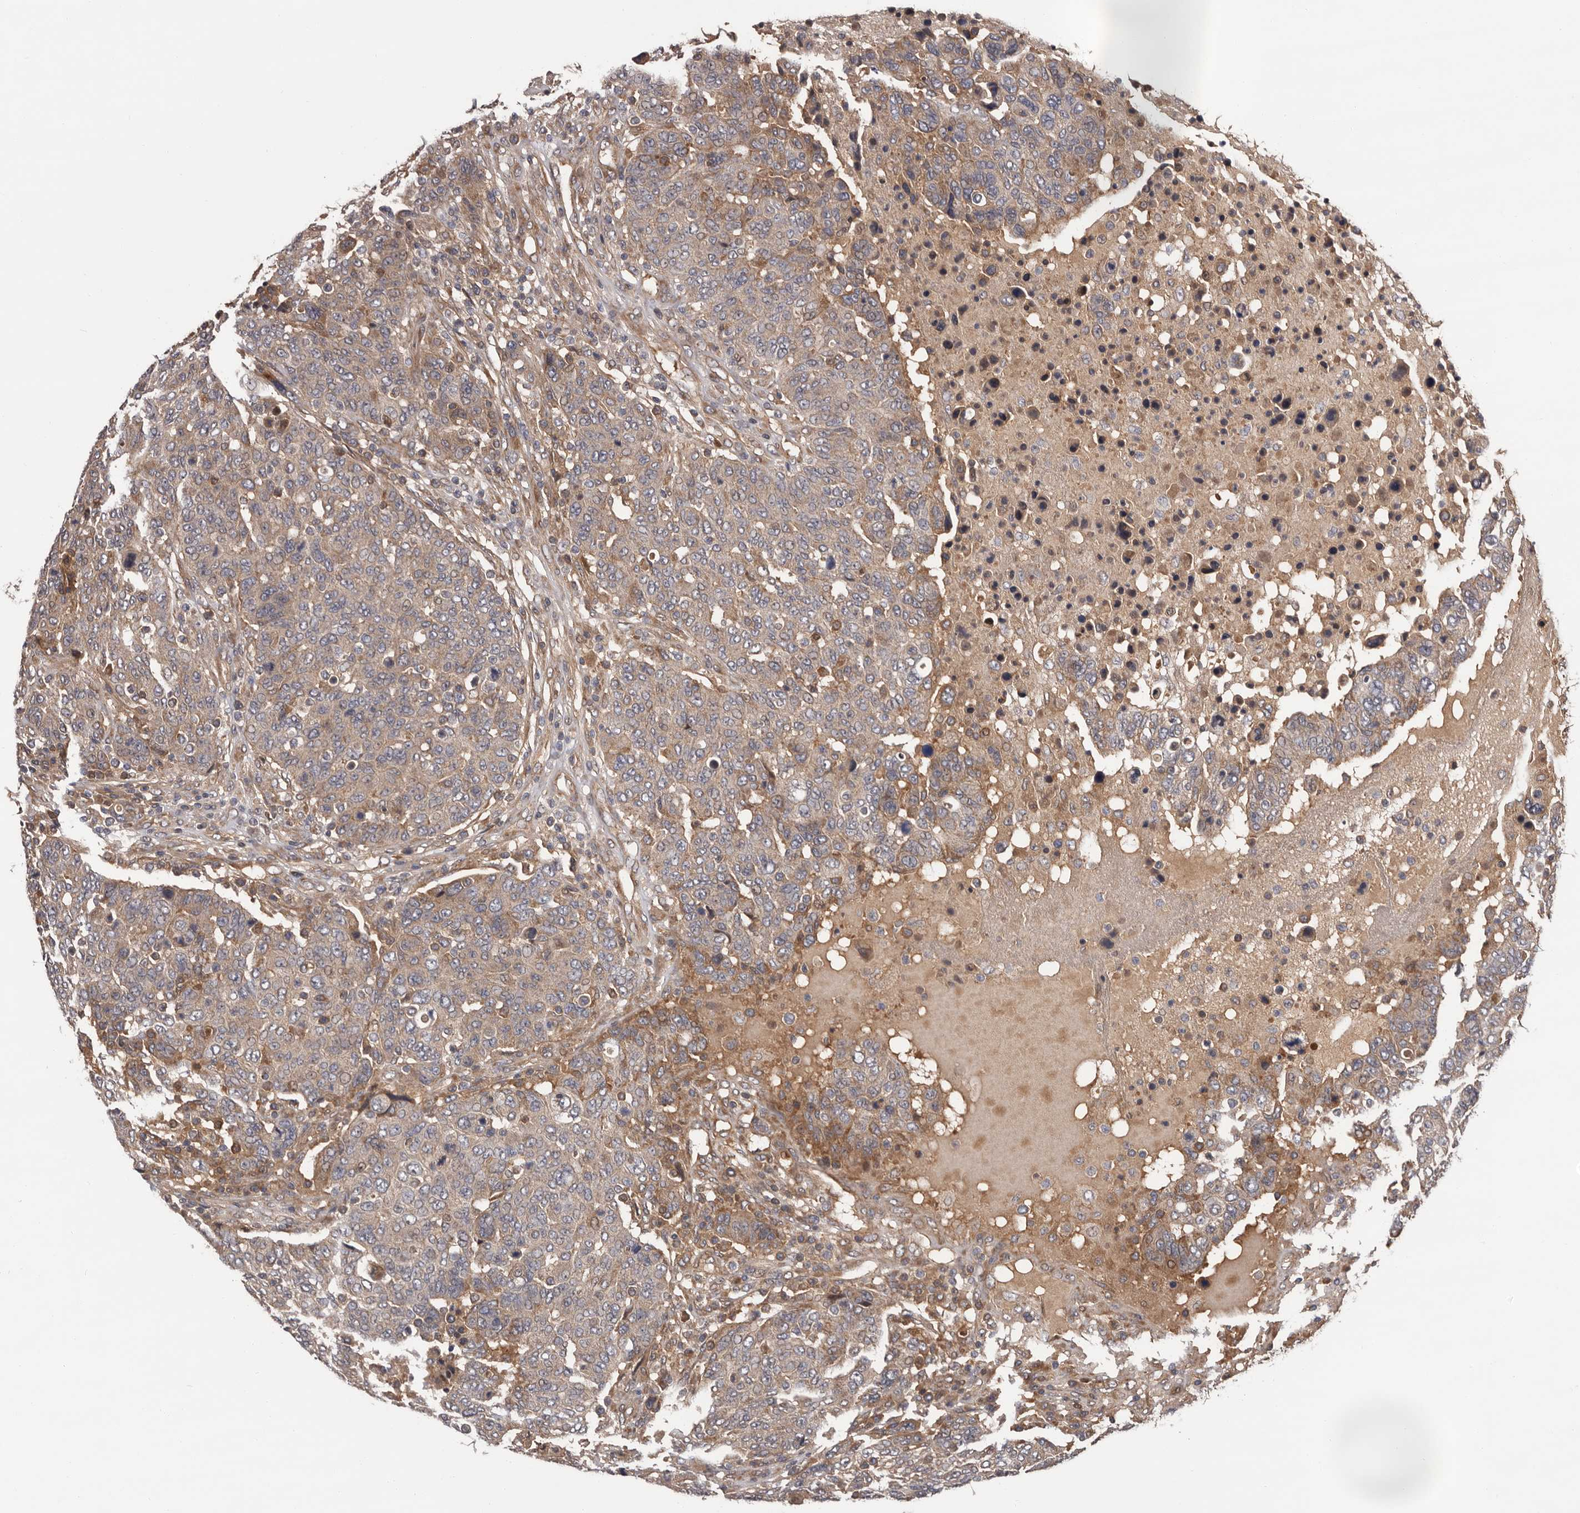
{"staining": {"intensity": "weak", "quantity": "25%-75%", "location": "cytoplasmic/membranous"}, "tissue": "breast cancer", "cell_type": "Tumor cells", "image_type": "cancer", "snomed": [{"axis": "morphology", "description": "Duct carcinoma"}, {"axis": "topography", "description": "Breast"}], "caption": "Breast invasive ductal carcinoma tissue exhibits weak cytoplasmic/membranous positivity in about 25%-75% of tumor cells", "gene": "PRKD1", "patient": {"sex": "female", "age": 37}}